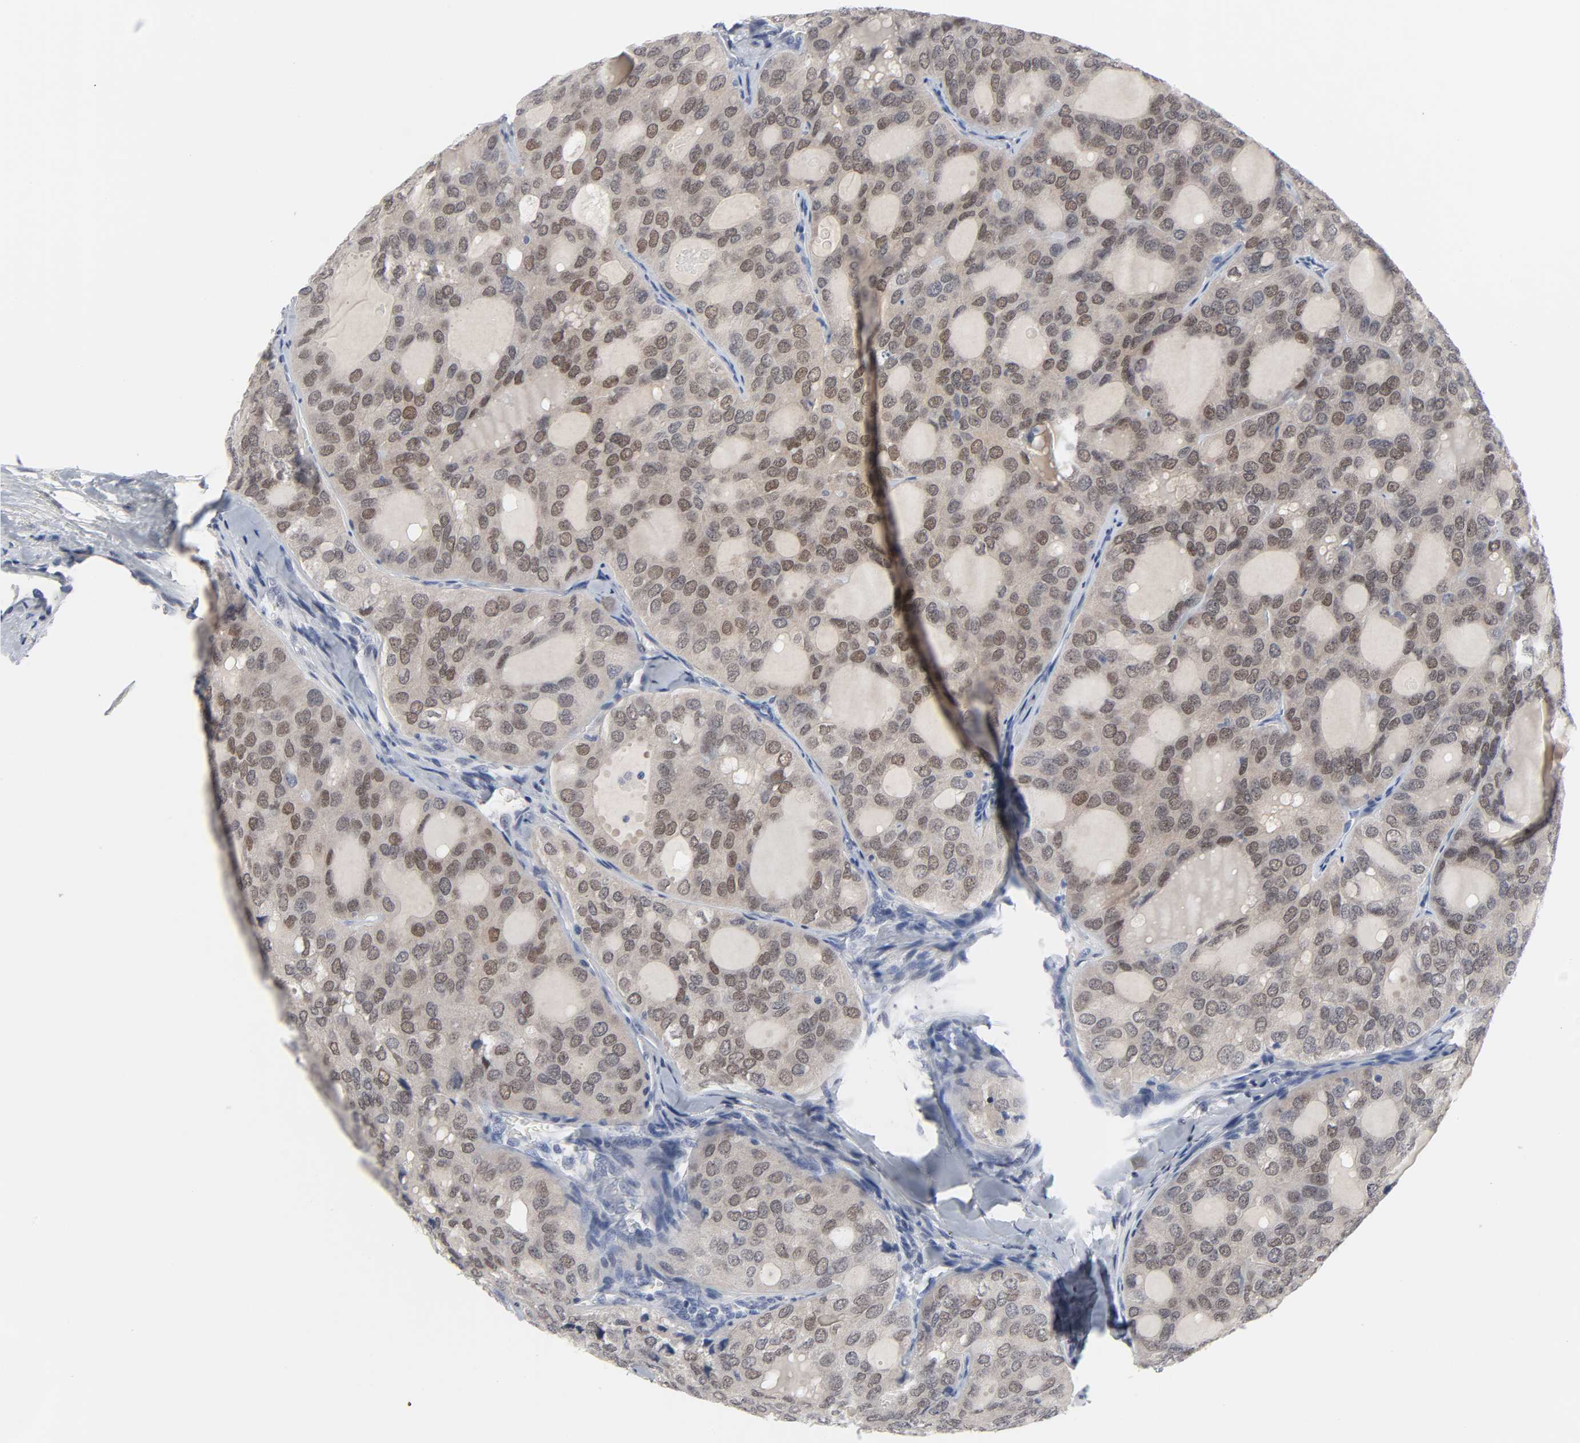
{"staining": {"intensity": "weak", "quantity": ">75%", "location": "nuclear"}, "tissue": "thyroid cancer", "cell_type": "Tumor cells", "image_type": "cancer", "snomed": [{"axis": "morphology", "description": "Follicular adenoma carcinoma, NOS"}, {"axis": "topography", "description": "Thyroid gland"}], "caption": "Protein expression analysis of human thyroid cancer (follicular adenoma carcinoma) reveals weak nuclear expression in about >75% of tumor cells.", "gene": "SALL2", "patient": {"sex": "male", "age": 75}}